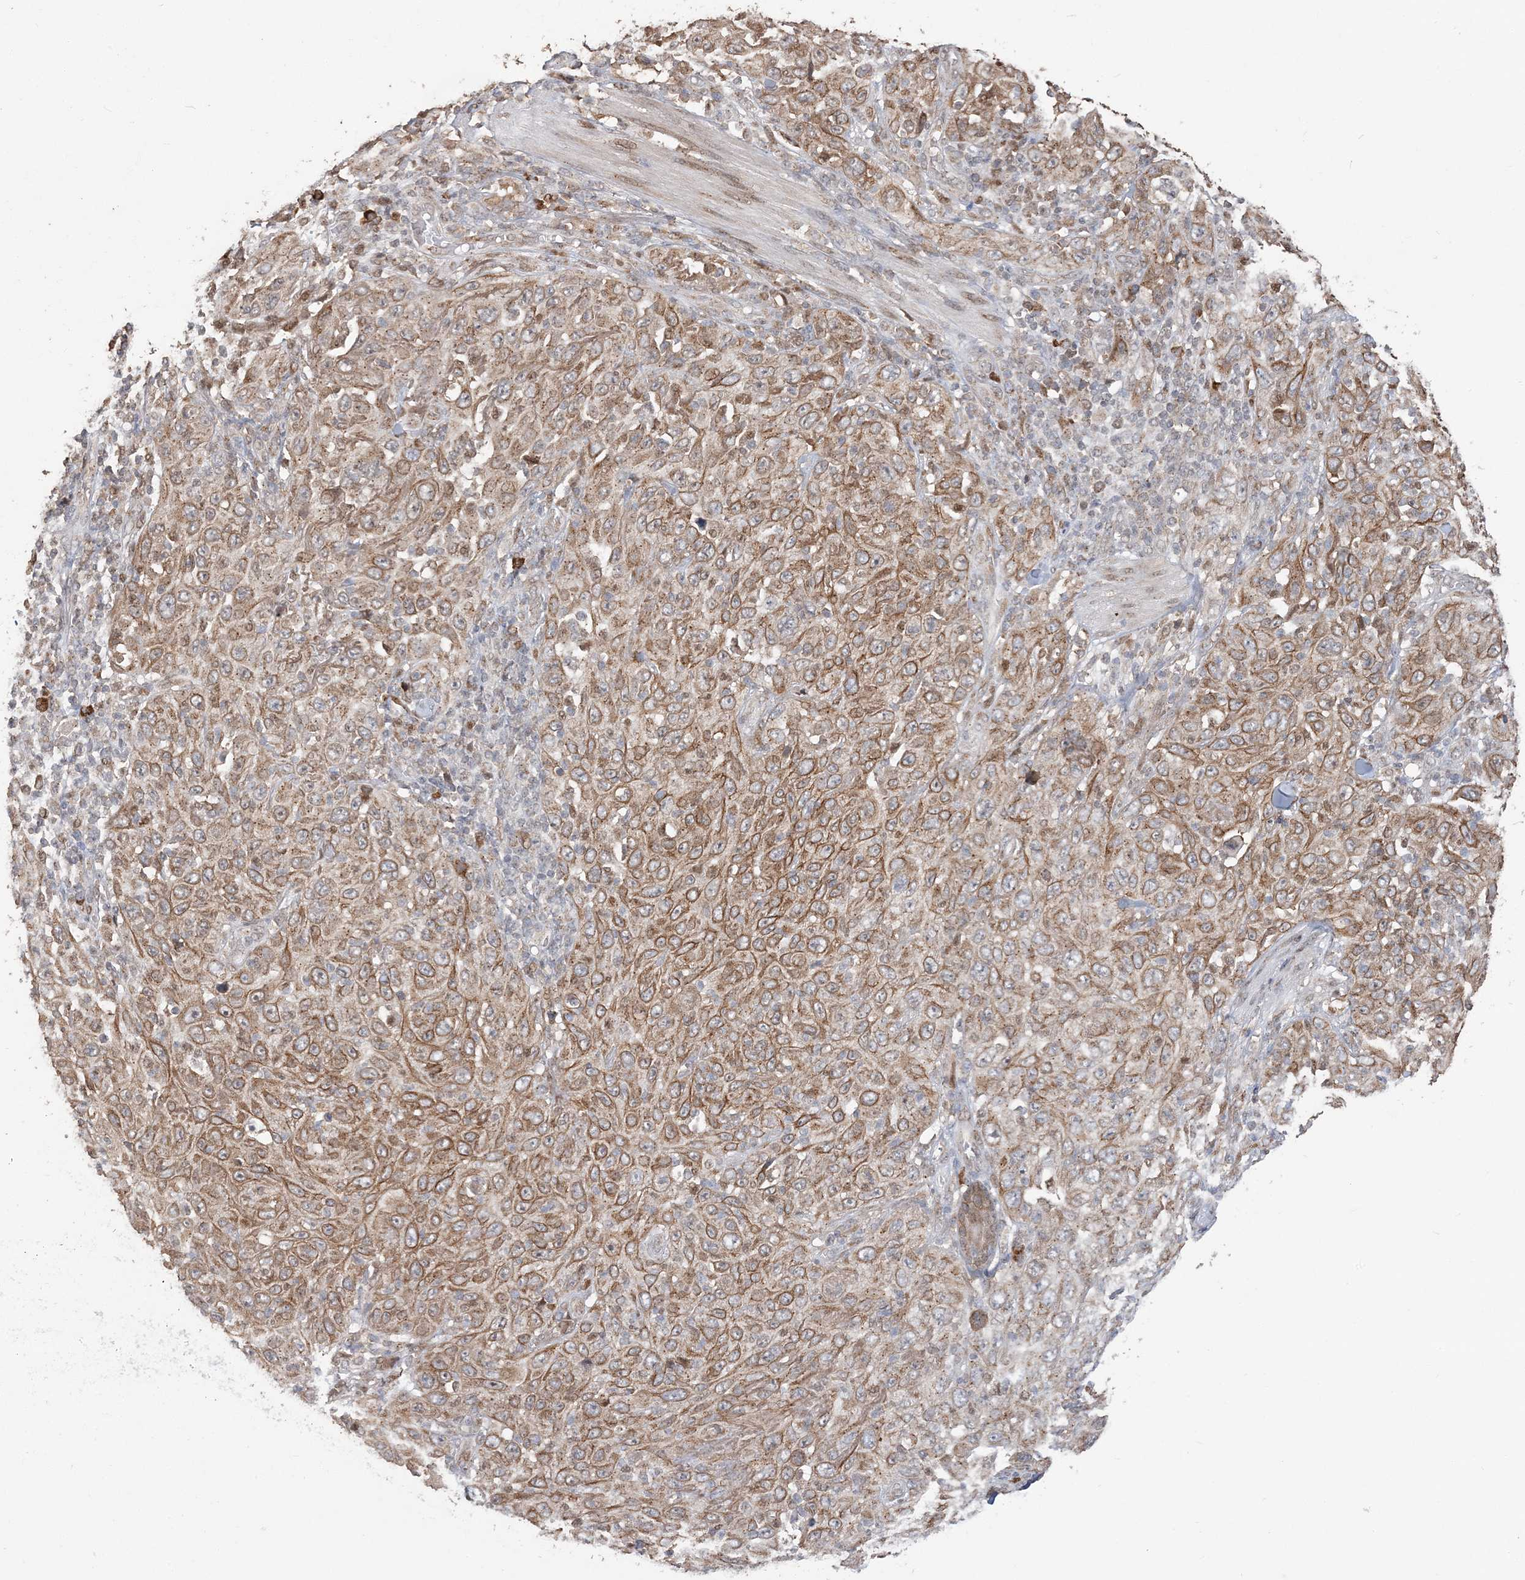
{"staining": {"intensity": "moderate", "quantity": ">75%", "location": "cytoplasmic/membranous"}, "tissue": "skin cancer", "cell_type": "Tumor cells", "image_type": "cancer", "snomed": [{"axis": "morphology", "description": "Squamous cell carcinoma, NOS"}, {"axis": "topography", "description": "Skin"}], "caption": "About >75% of tumor cells in skin cancer display moderate cytoplasmic/membranous protein staining as visualized by brown immunohistochemical staining.", "gene": "RER1", "patient": {"sex": "female", "age": 88}}